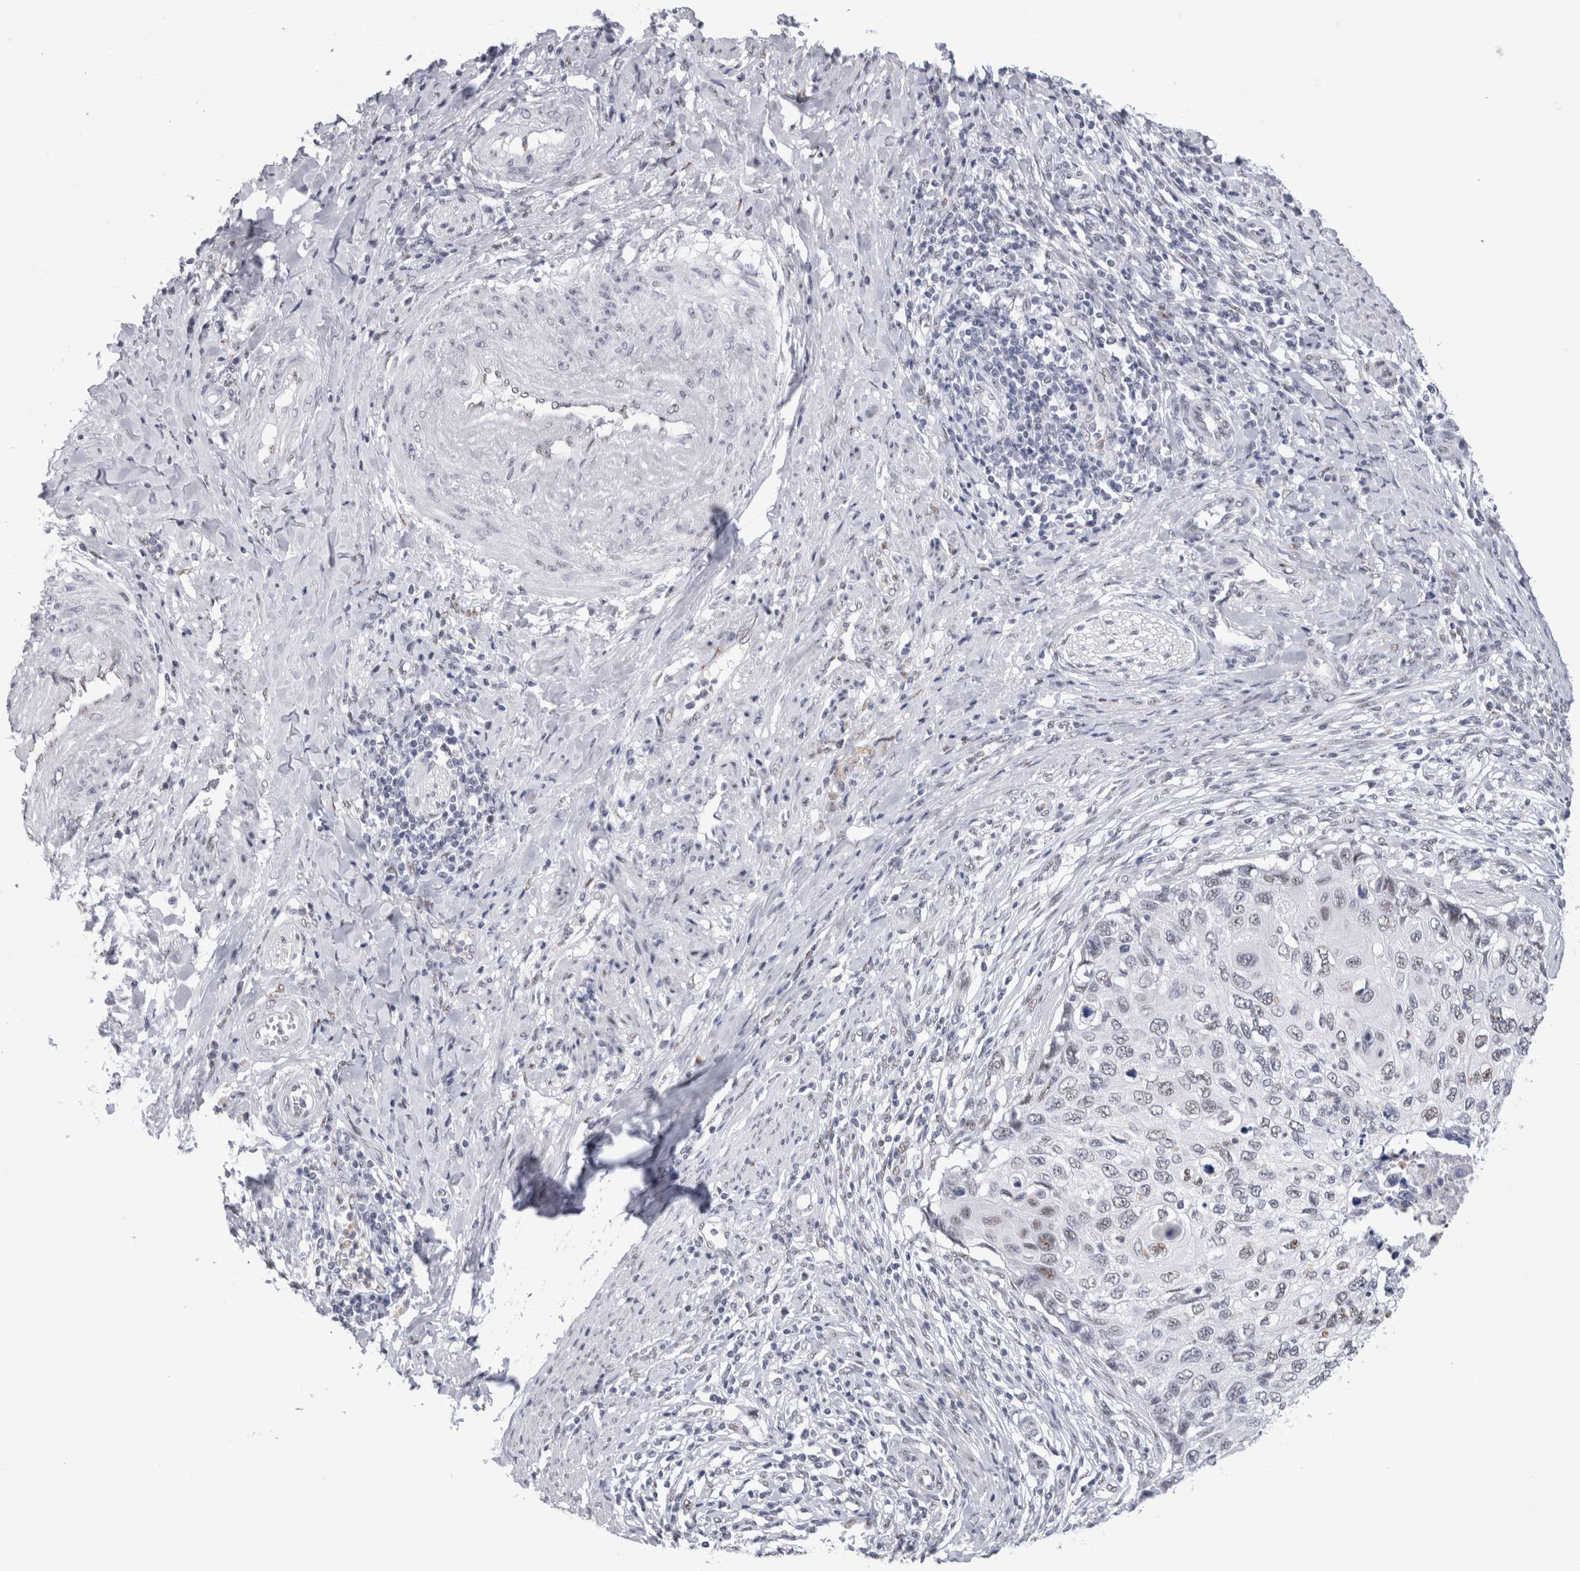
{"staining": {"intensity": "negative", "quantity": "none", "location": "none"}, "tissue": "cervical cancer", "cell_type": "Tumor cells", "image_type": "cancer", "snomed": [{"axis": "morphology", "description": "Squamous cell carcinoma, NOS"}, {"axis": "topography", "description": "Cervix"}], "caption": "Immunohistochemistry image of neoplastic tissue: human cervical cancer stained with DAB displays no significant protein expression in tumor cells.", "gene": "RBM6", "patient": {"sex": "female", "age": 70}}